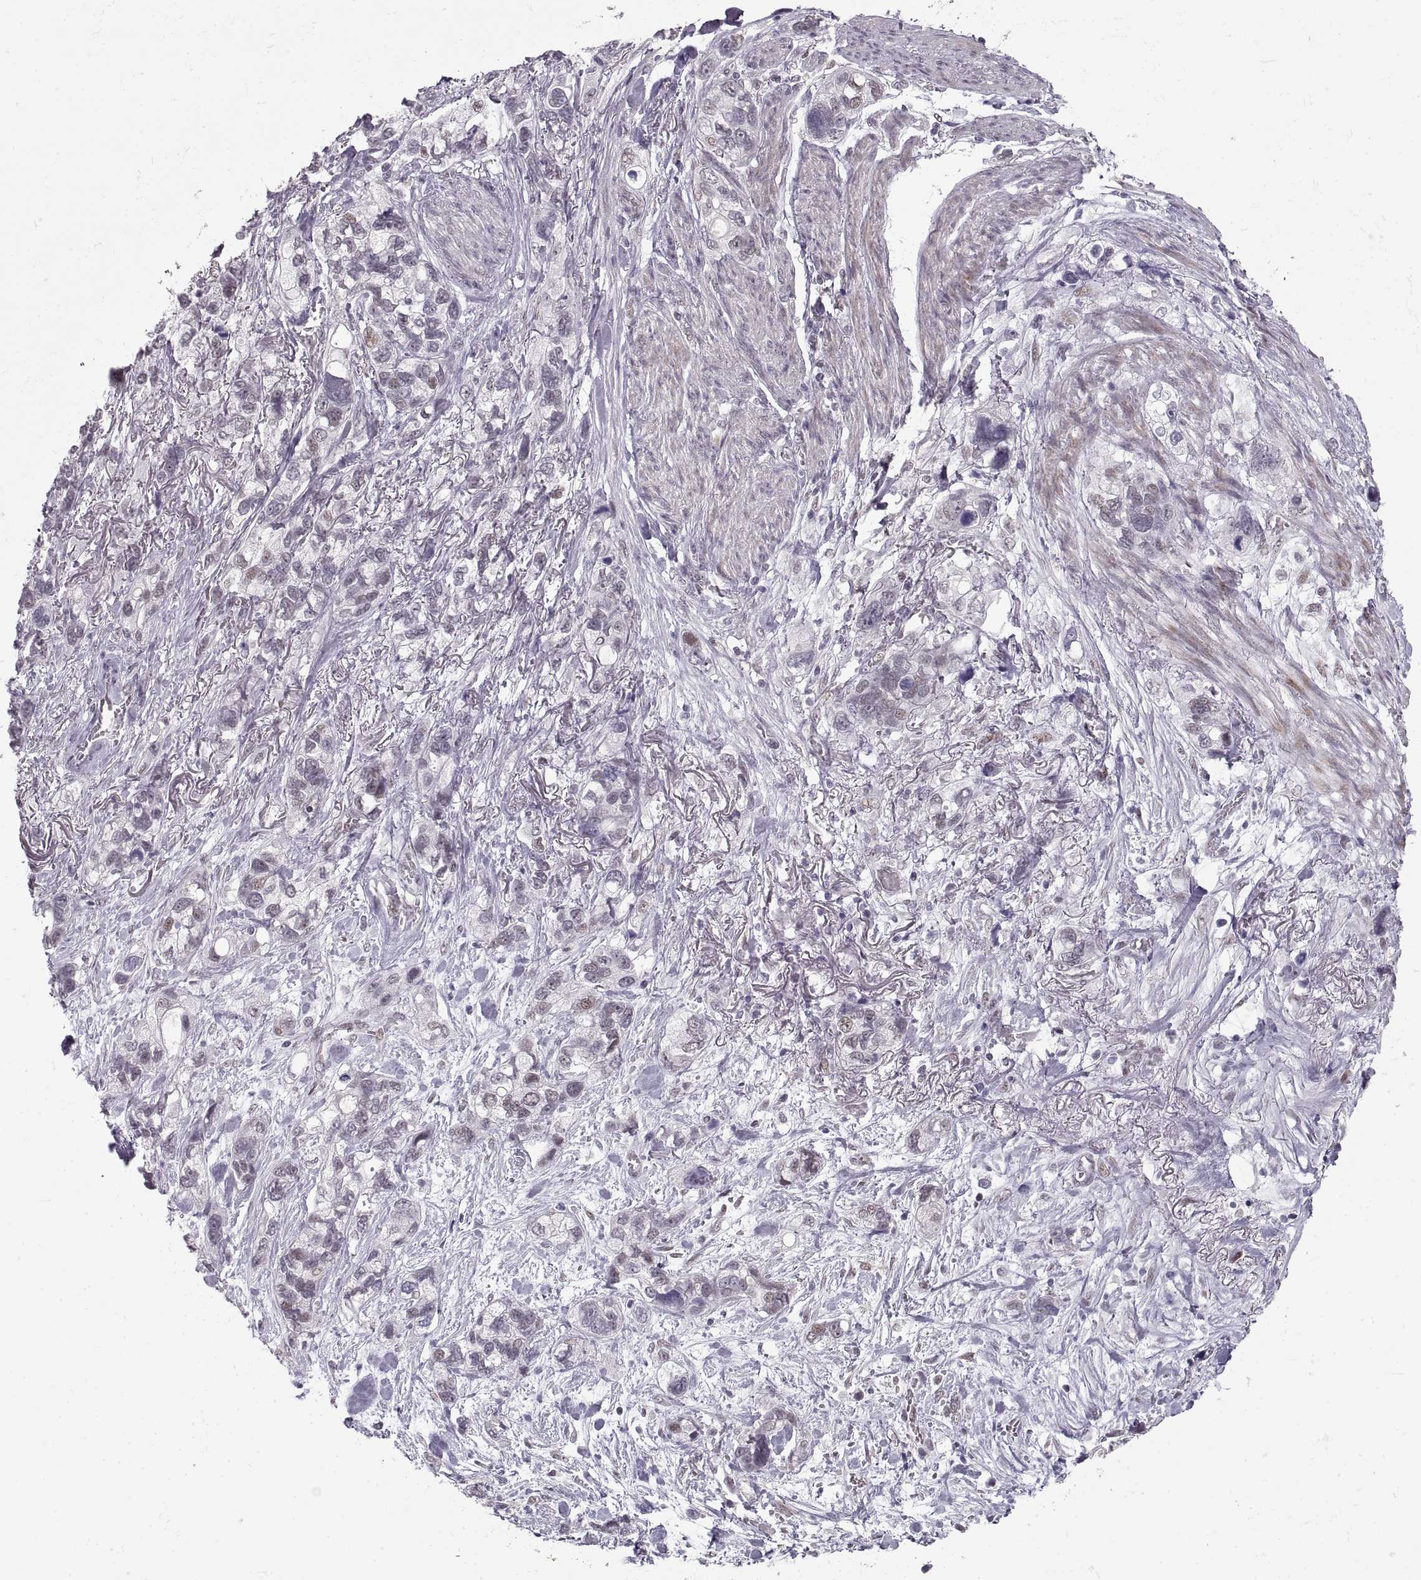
{"staining": {"intensity": "moderate", "quantity": "<25%", "location": "cytoplasmic/membranous,nuclear"}, "tissue": "stomach cancer", "cell_type": "Tumor cells", "image_type": "cancer", "snomed": [{"axis": "morphology", "description": "Adenocarcinoma, NOS"}, {"axis": "topography", "description": "Stomach, upper"}], "caption": "Immunohistochemical staining of stomach adenocarcinoma displays low levels of moderate cytoplasmic/membranous and nuclear protein positivity in approximately <25% of tumor cells.", "gene": "NANOS3", "patient": {"sex": "female", "age": 81}}